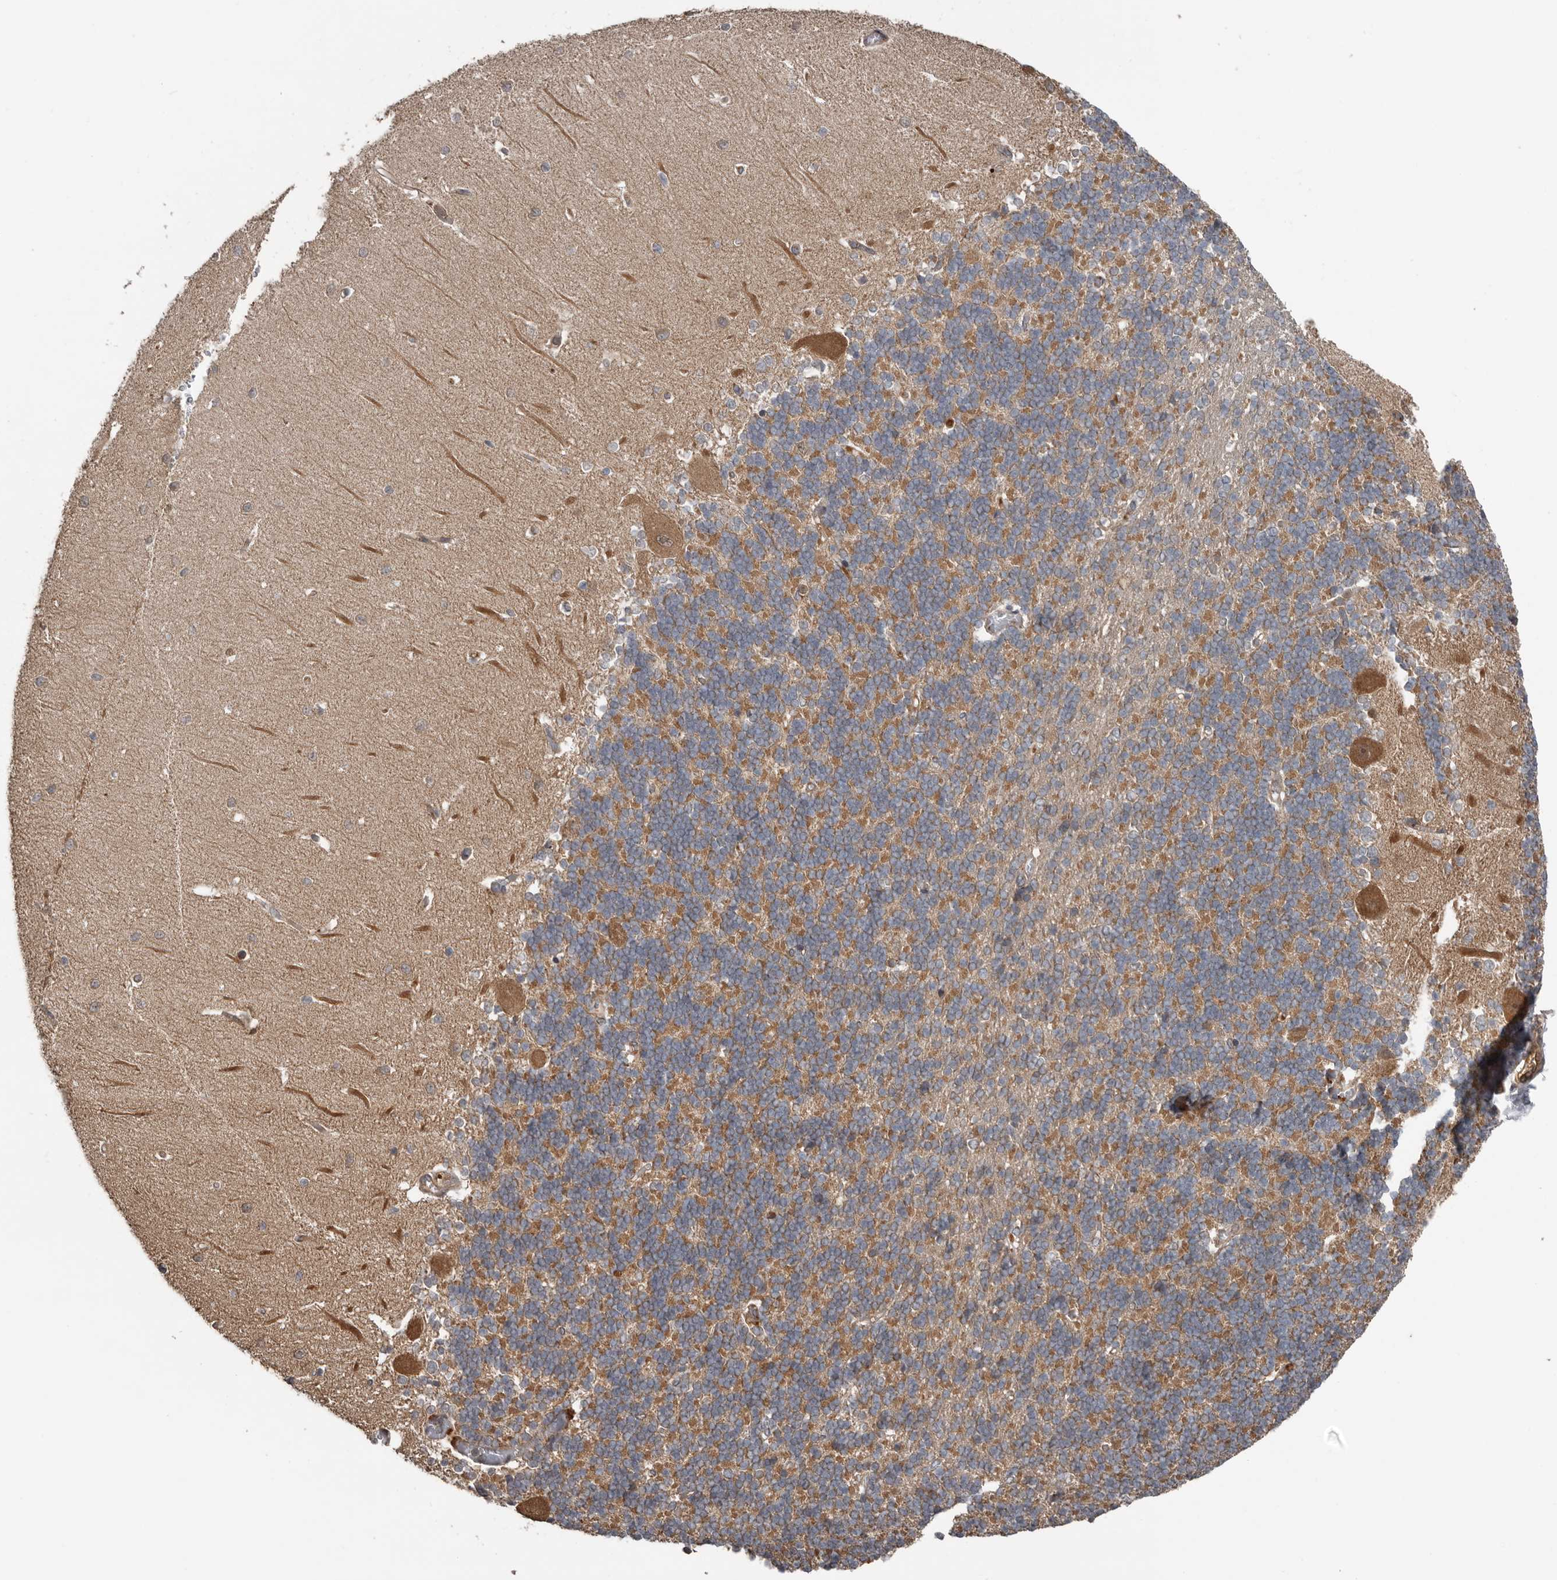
{"staining": {"intensity": "moderate", "quantity": "25%-75%", "location": "cytoplasmic/membranous"}, "tissue": "cerebellum", "cell_type": "Cells in granular layer", "image_type": "normal", "snomed": [{"axis": "morphology", "description": "Normal tissue, NOS"}, {"axis": "topography", "description": "Cerebellum"}], "caption": "A high-resolution micrograph shows immunohistochemistry staining of benign cerebellum, which demonstrates moderate cytoplasmic/membranous positivity in about 25%-75% of cells in granular layer.", "gene": "DNAJB4", "patient": {"sex": "male", "age": 37}}